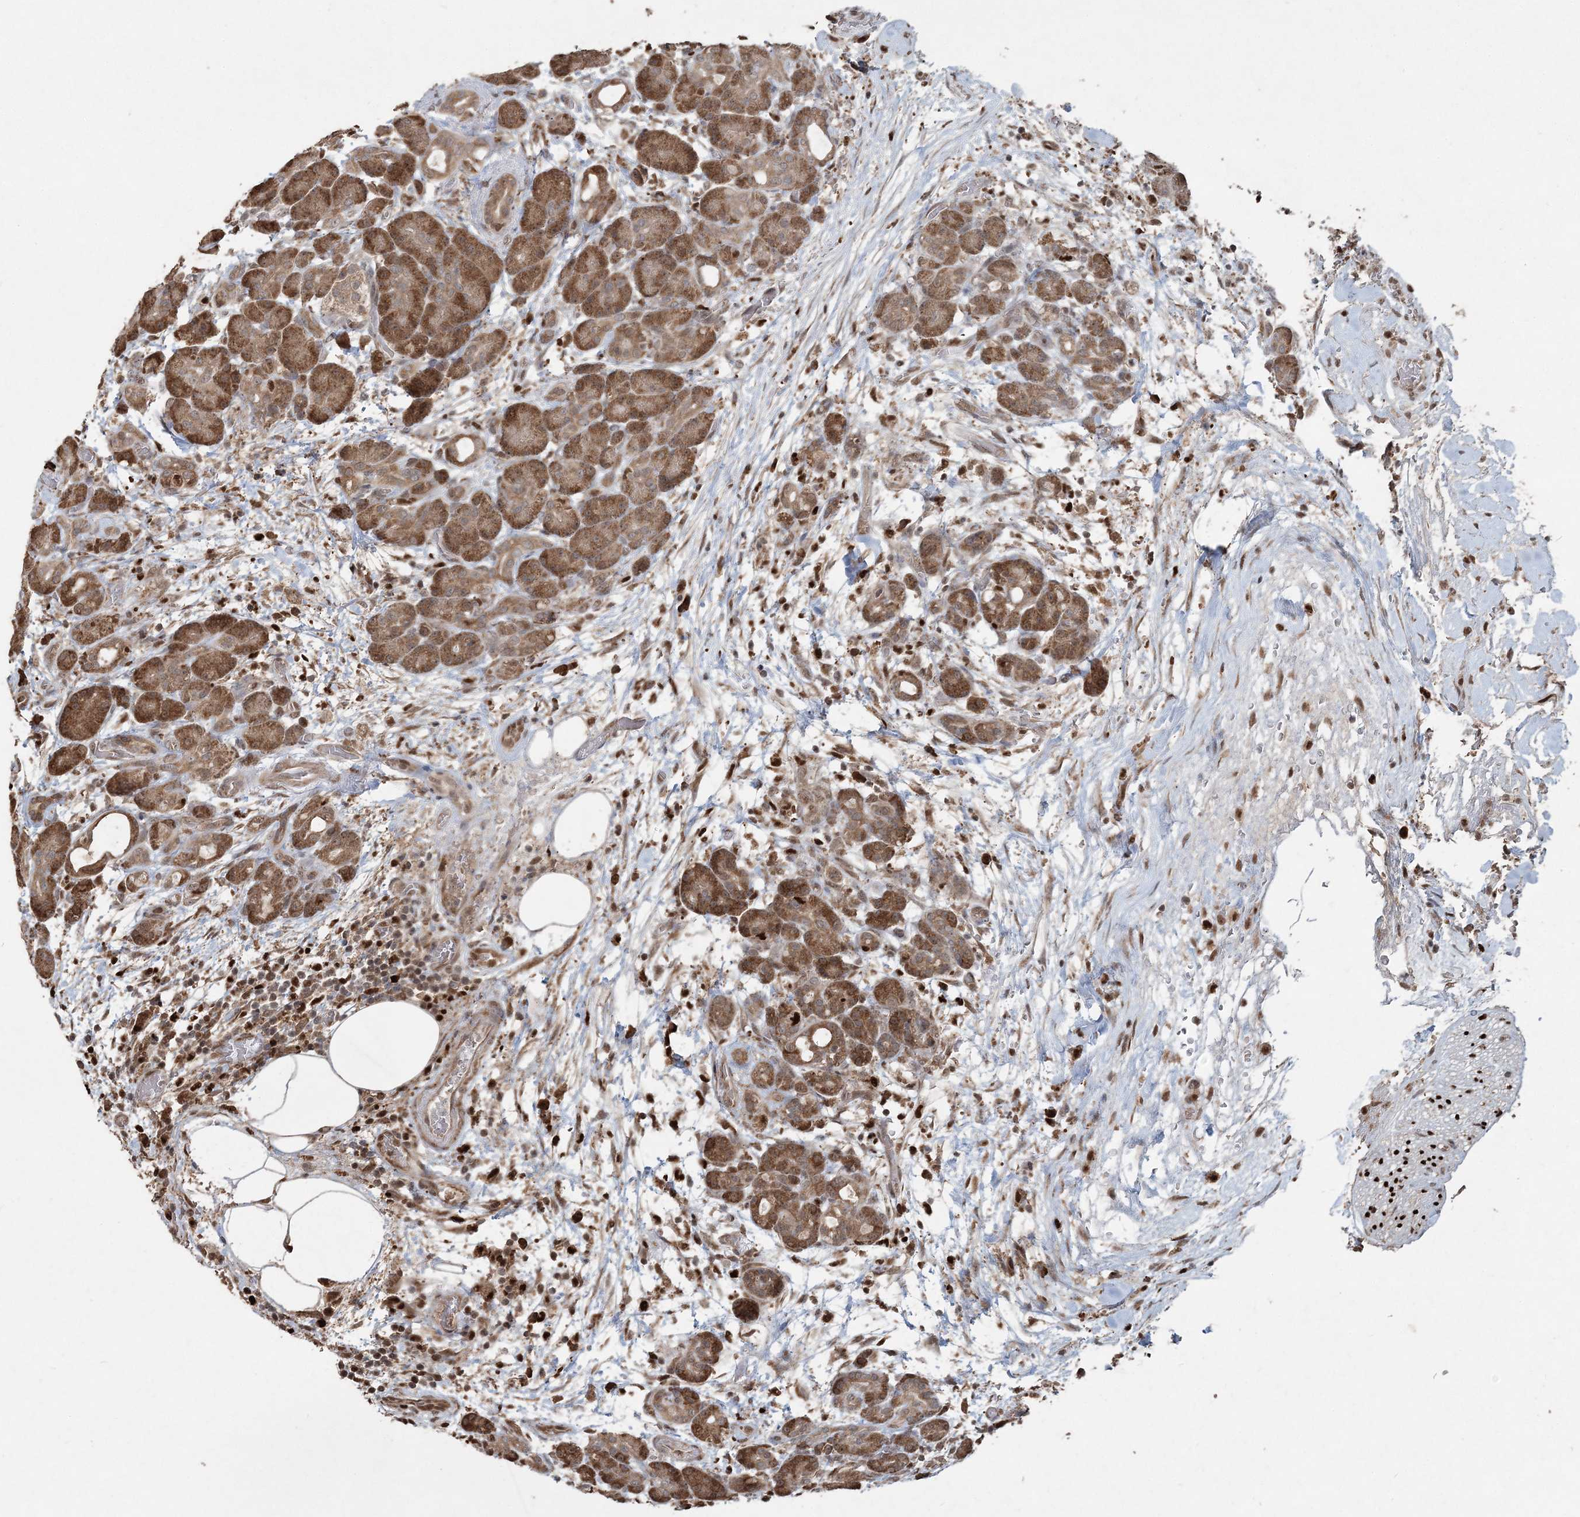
{"staining": {"intensity": "moderate", "quantity": ">75%", "location": "cytoplasmic/membranous"}, "tissue": "pancreas", "cell_type": "Exocrine glandular cells", "image_type": "normal", "snomed": [{"axis": "morphology", "description": "Normal tissue, NOS"}, {"axis": "topography", "description": "Pancreas"}], "caption": "This photomicrograph exhibits immunohistochemistry staining of normal pancreas, with medium moderate cytoplasmic/membranous staining in about >75% of exocrine glandular cells.", "gene": "SLU7", "patient": {"sex": "male", "age": 63}}